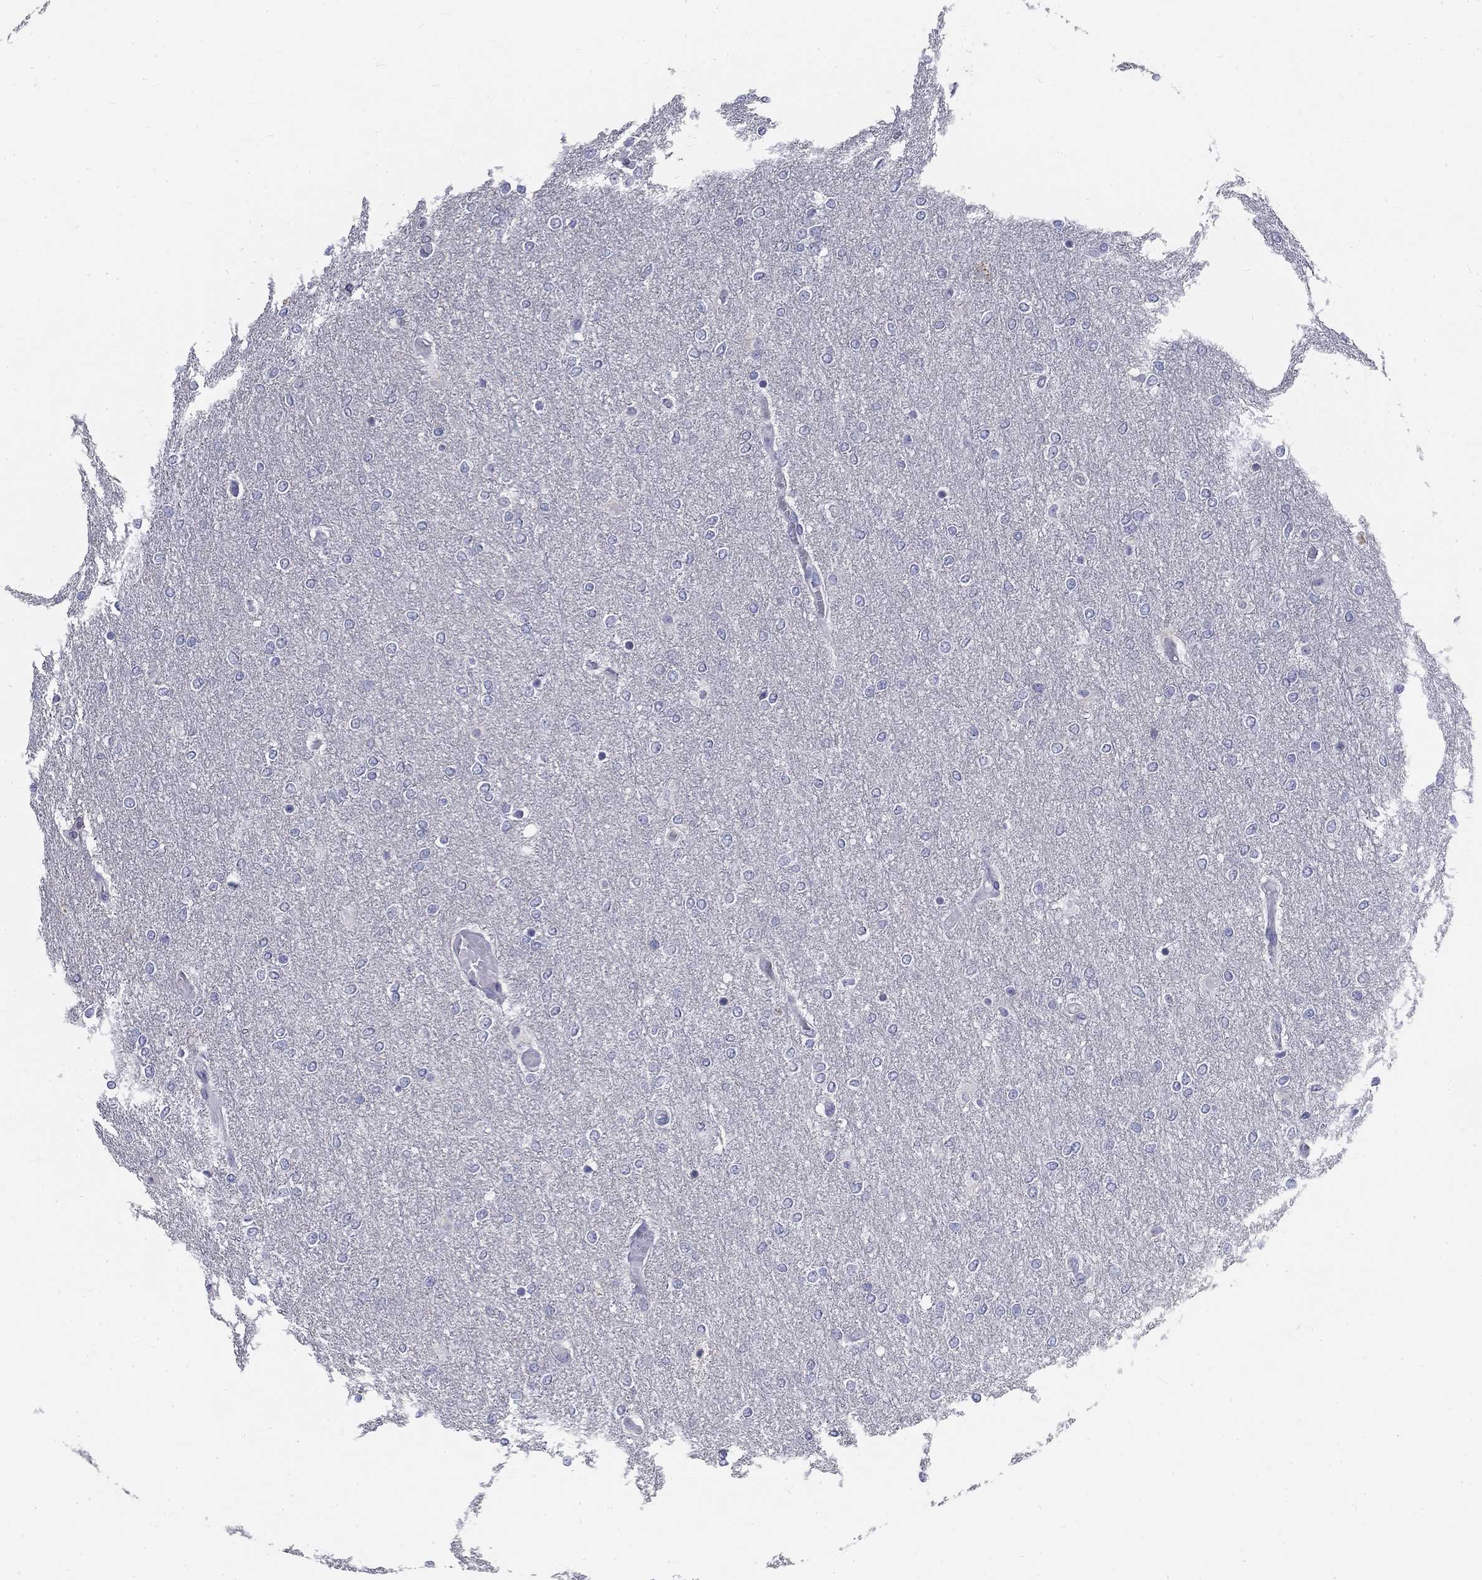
{"staining": {"intensity": "negative", "quantity": "none", "location": "none"}, "tissue": "glioma", "cell_type": "Tumor cells", "image_type": "cancer", "snomed": [{"axis": "morphology", "description": "Glioma, malignant, High grade"}, {"axis": "topography", "description": "Brain"}], "caption": "Immunohistochemistry image of human high-grade glioma (malignant) stained for a protein (brown), which demonstrates no expression in tumor cells.", "gene": "GALNTL5", "patient": {"sex": "female", "age": 61}}